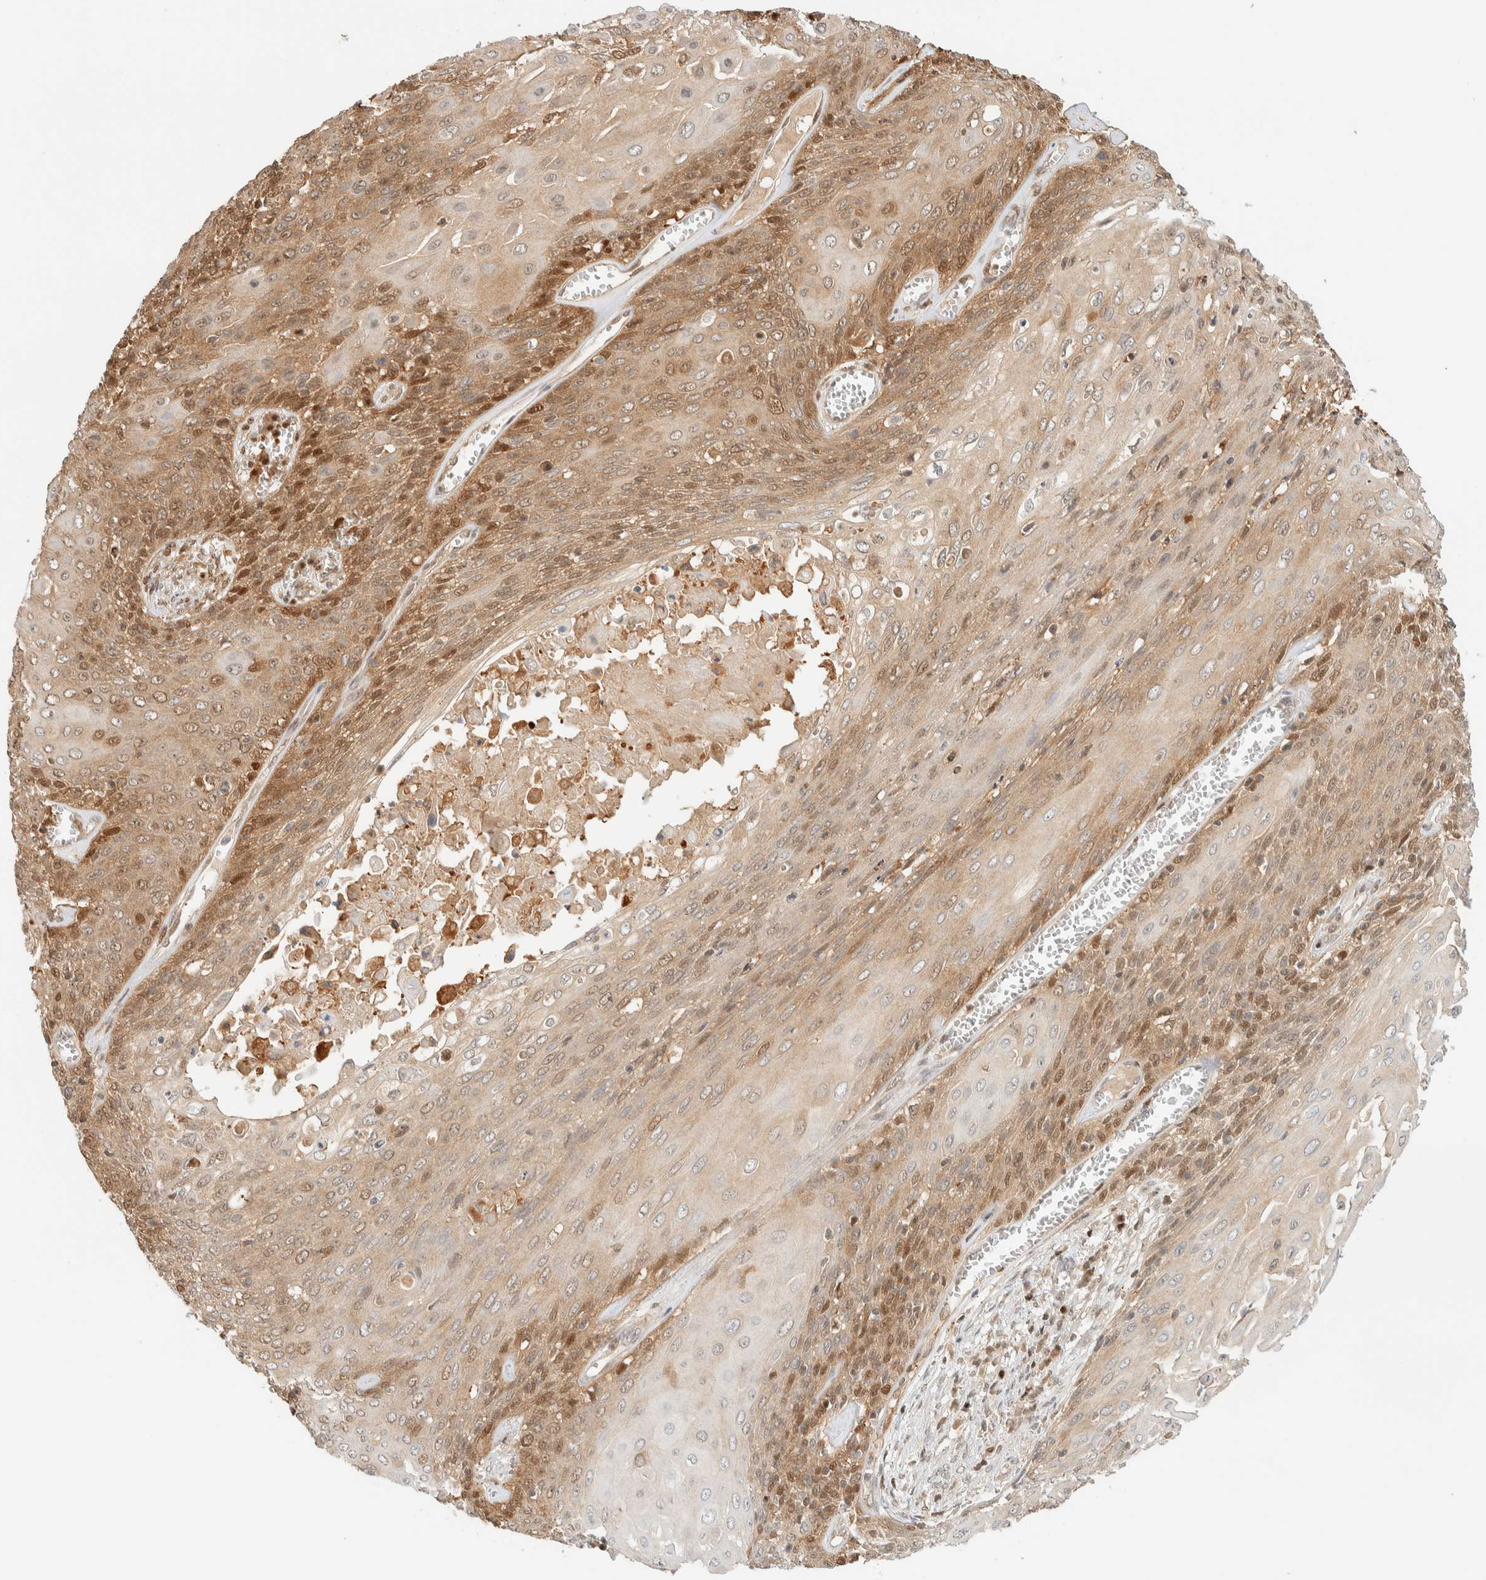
{"staining": {"intensity": "moderate", "quantity": ">75%", "location": "cytoplasmic/membranous,nuclear"}, "tissue": "cervical cancer", "cell_type": "Tumor cells", "image_type": "cancer", "snomed": [{"axis": "morphology", "description": "Squamous cell carcinoma, NOS"}, {"axis": "topography", "description": "Cervix"}], "caption": "Immunohistochemistry (IHC) staining of squamous cell carcinoma (cervical), which displays medium levels of moderate cytoplasmic/membranous and nuclear positivity in approximately >75% of tumor cells indicating moderate cytoplasmic/membranous and nuclear protein staining. The staining was performed using DAB (brown) for protein detection and nuclei were counterstained in hematoxylin (blue).", "gene": "ZBTB37", "patient": {"sex": "female", "age": 39}}